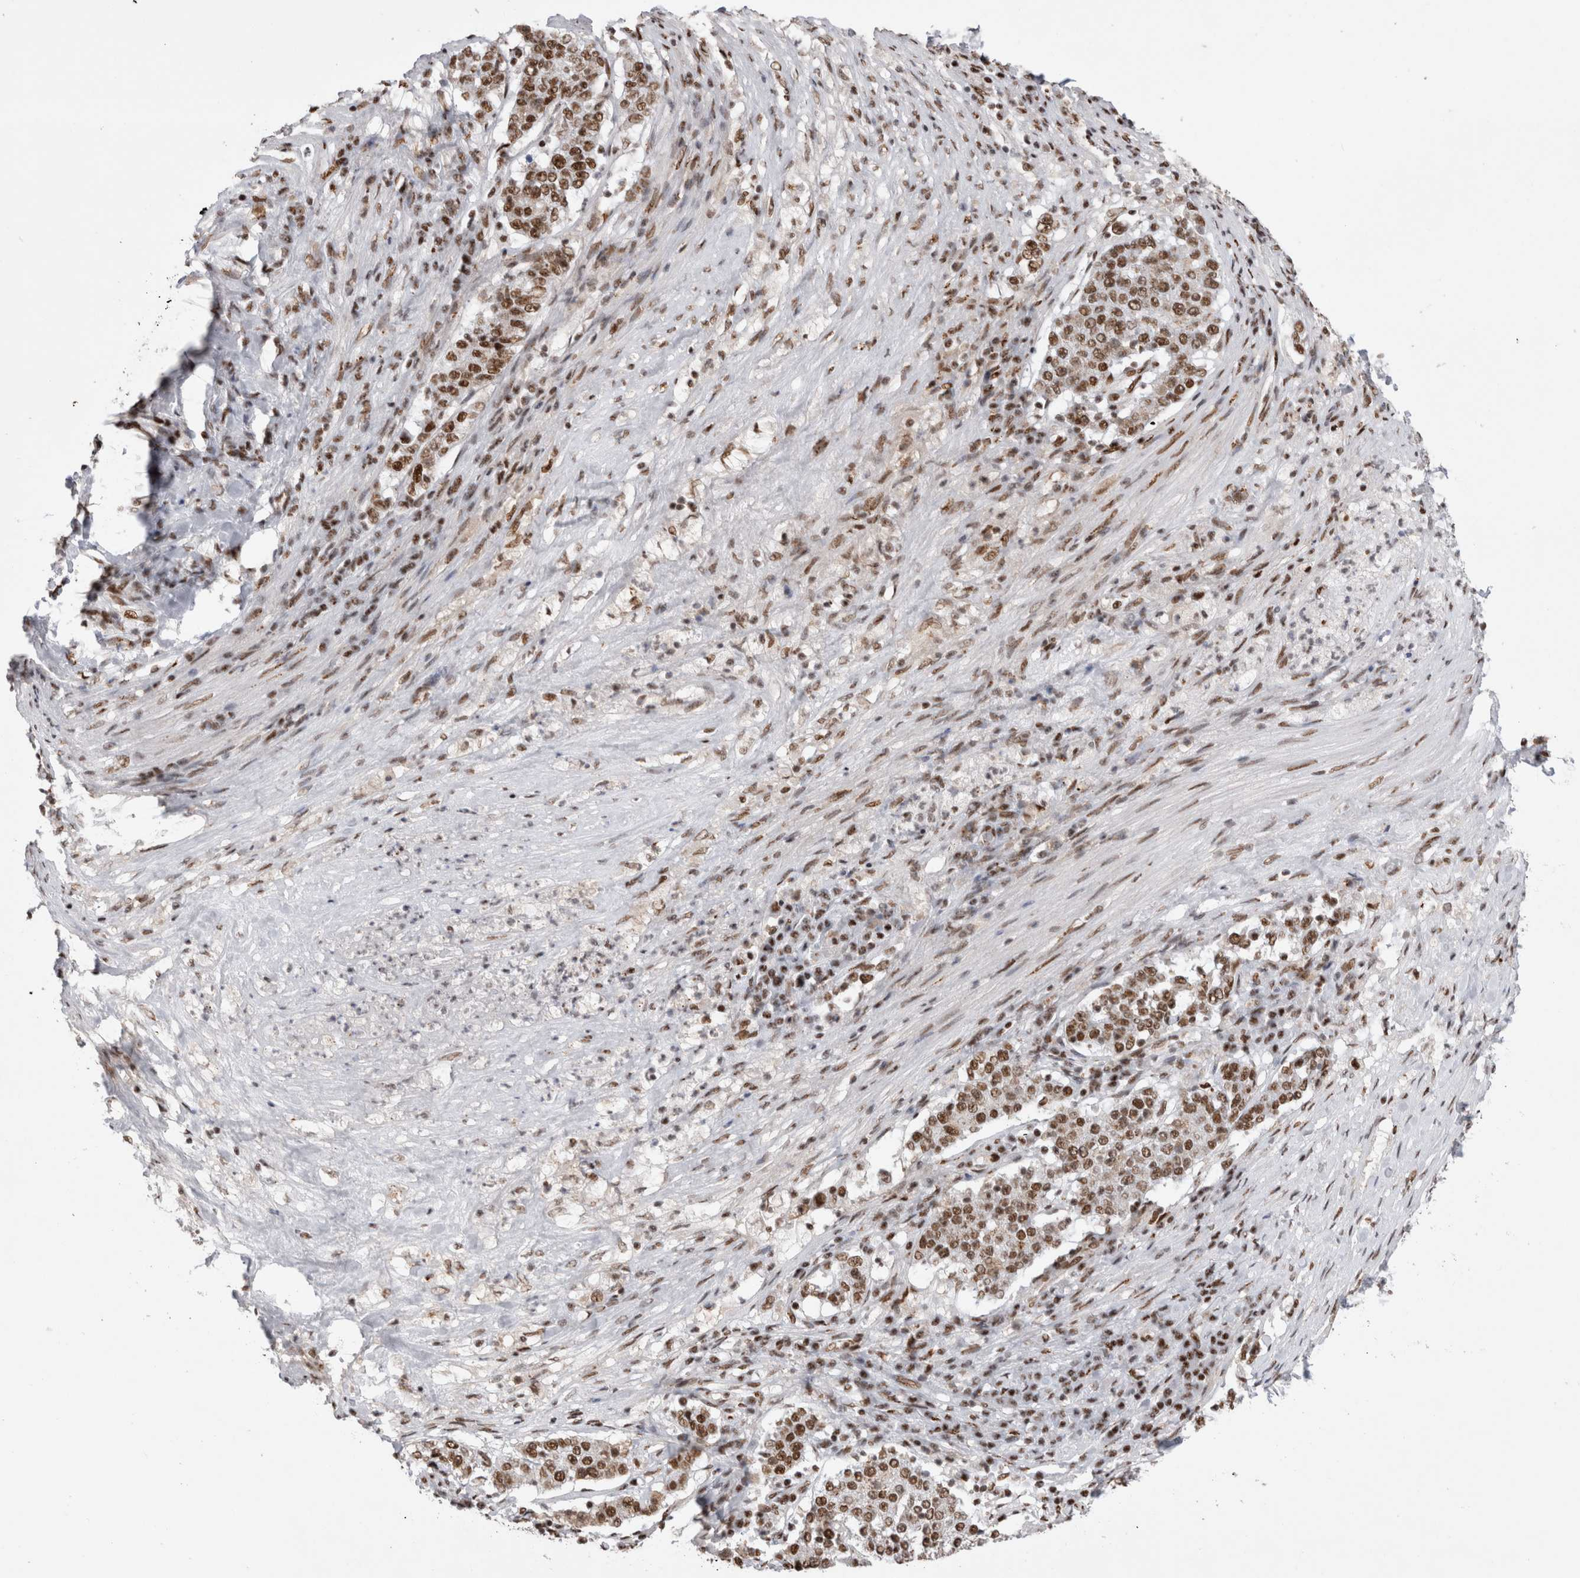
{"staining": {"intensity": "moderate", "quantity": ">75%", "location": "nuclear"}, "tissue": "stomach cancer", "cell_type": "Tumor cells", "image_type": "cancer", "snomed": [{"axis": "morphology", "description": "Adenocarcinoma, NOS"}, {"axis": "topography", "description": "Stomach"}], "caption": "Moderate nuclear protein staining is appreciated in about >75% of tumor cells in stomach cancer.", "gene": "EYA2", "patient": {"sex": "male", "age": 59}}